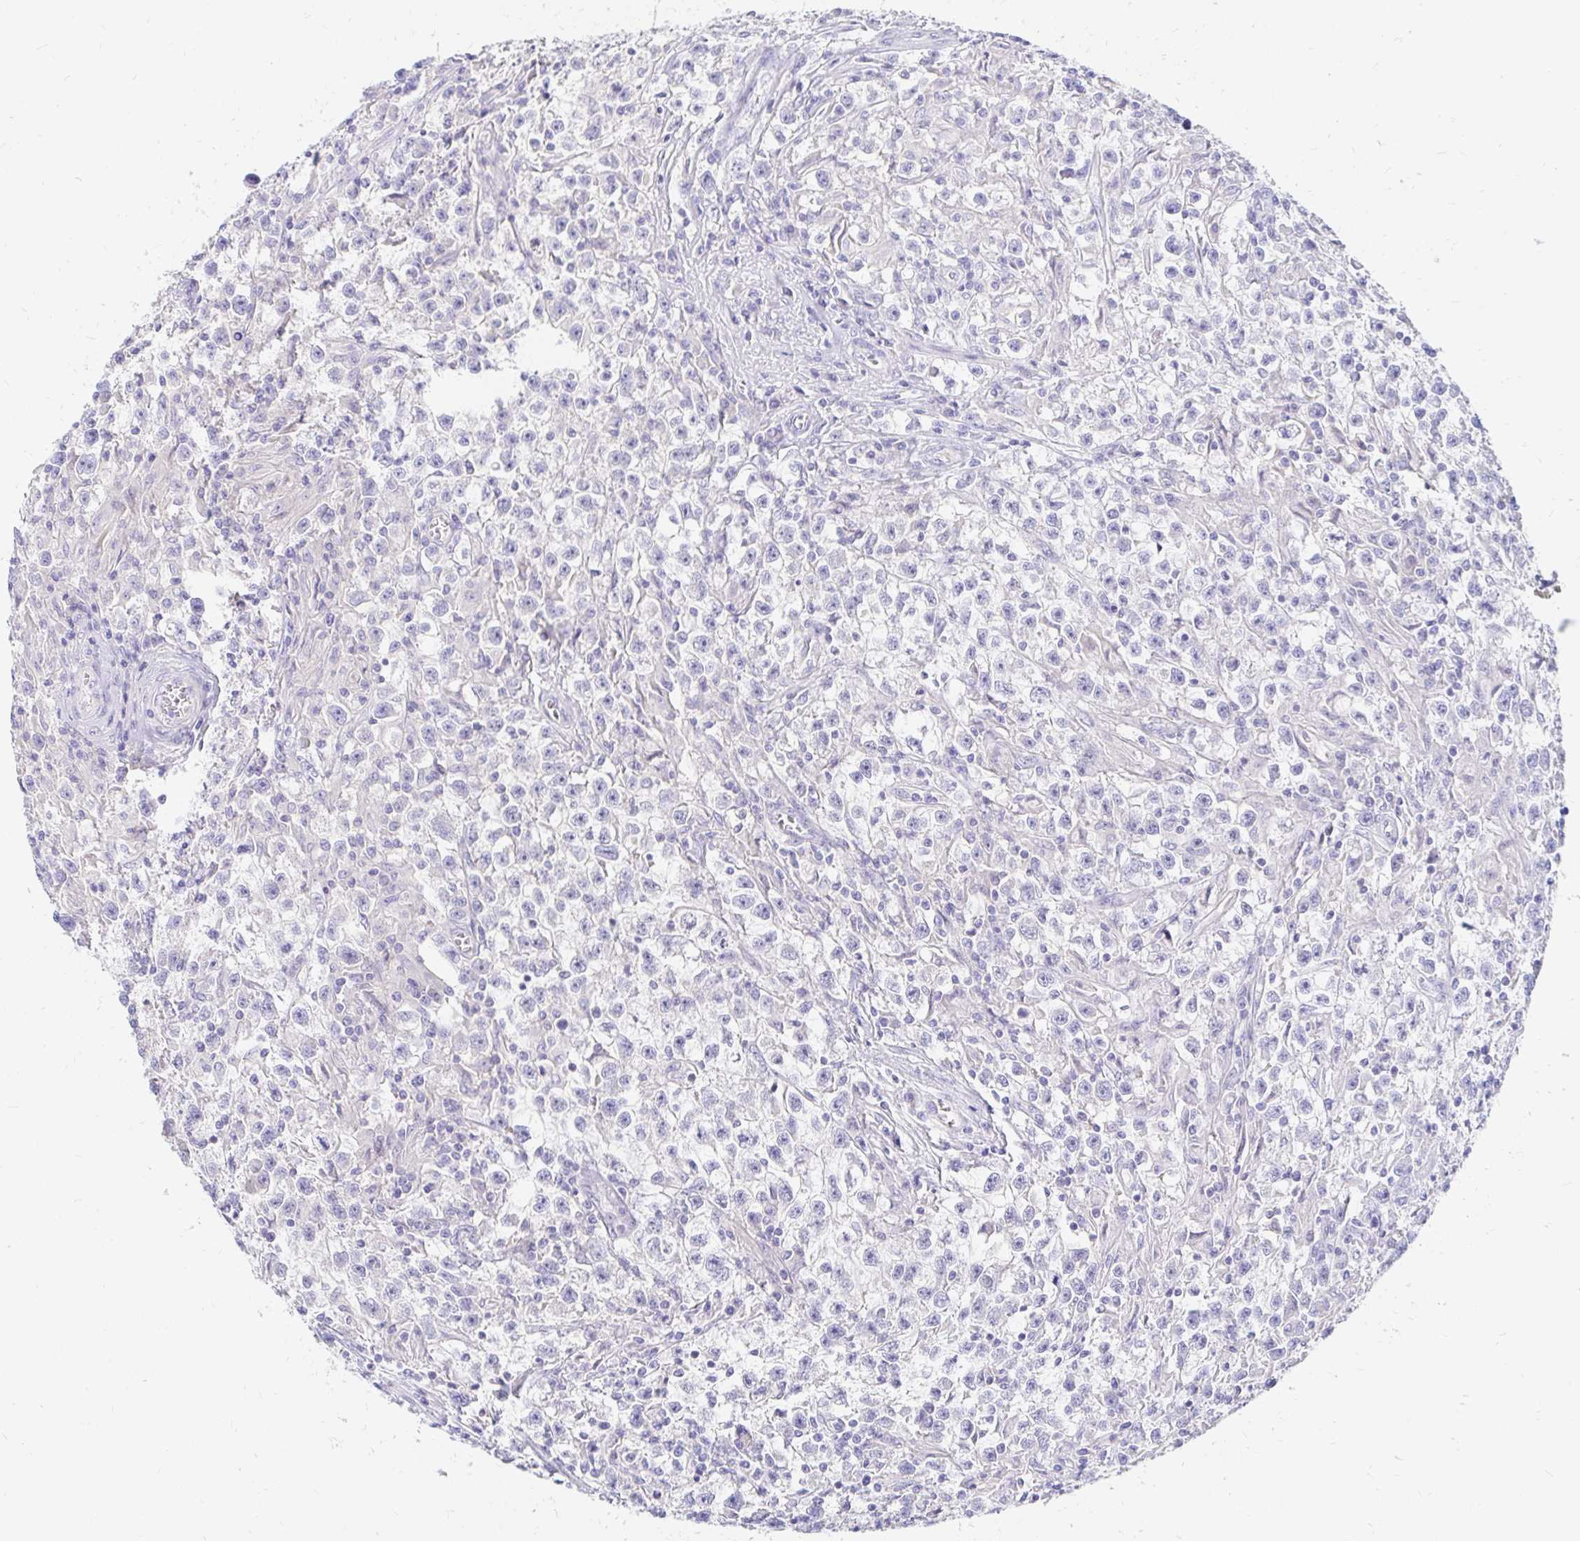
{"staining": {"intensity": "negative", "quantity": "none", "location": "none"}, "tissue": "testis cancer", "cell_type": "Tumor cells", "image_type": "cancer", "snomed": [{"axis": "morphology", "description": "Seminoma, NOS"}, {"axis": "topography", "description": "Testis"}], "caption": "Testis cancer stained for a protein using IHC exhibits no expression tumor cells.", "gene": "NR2E1", "patient": {"sex": "male", "age": 31}}